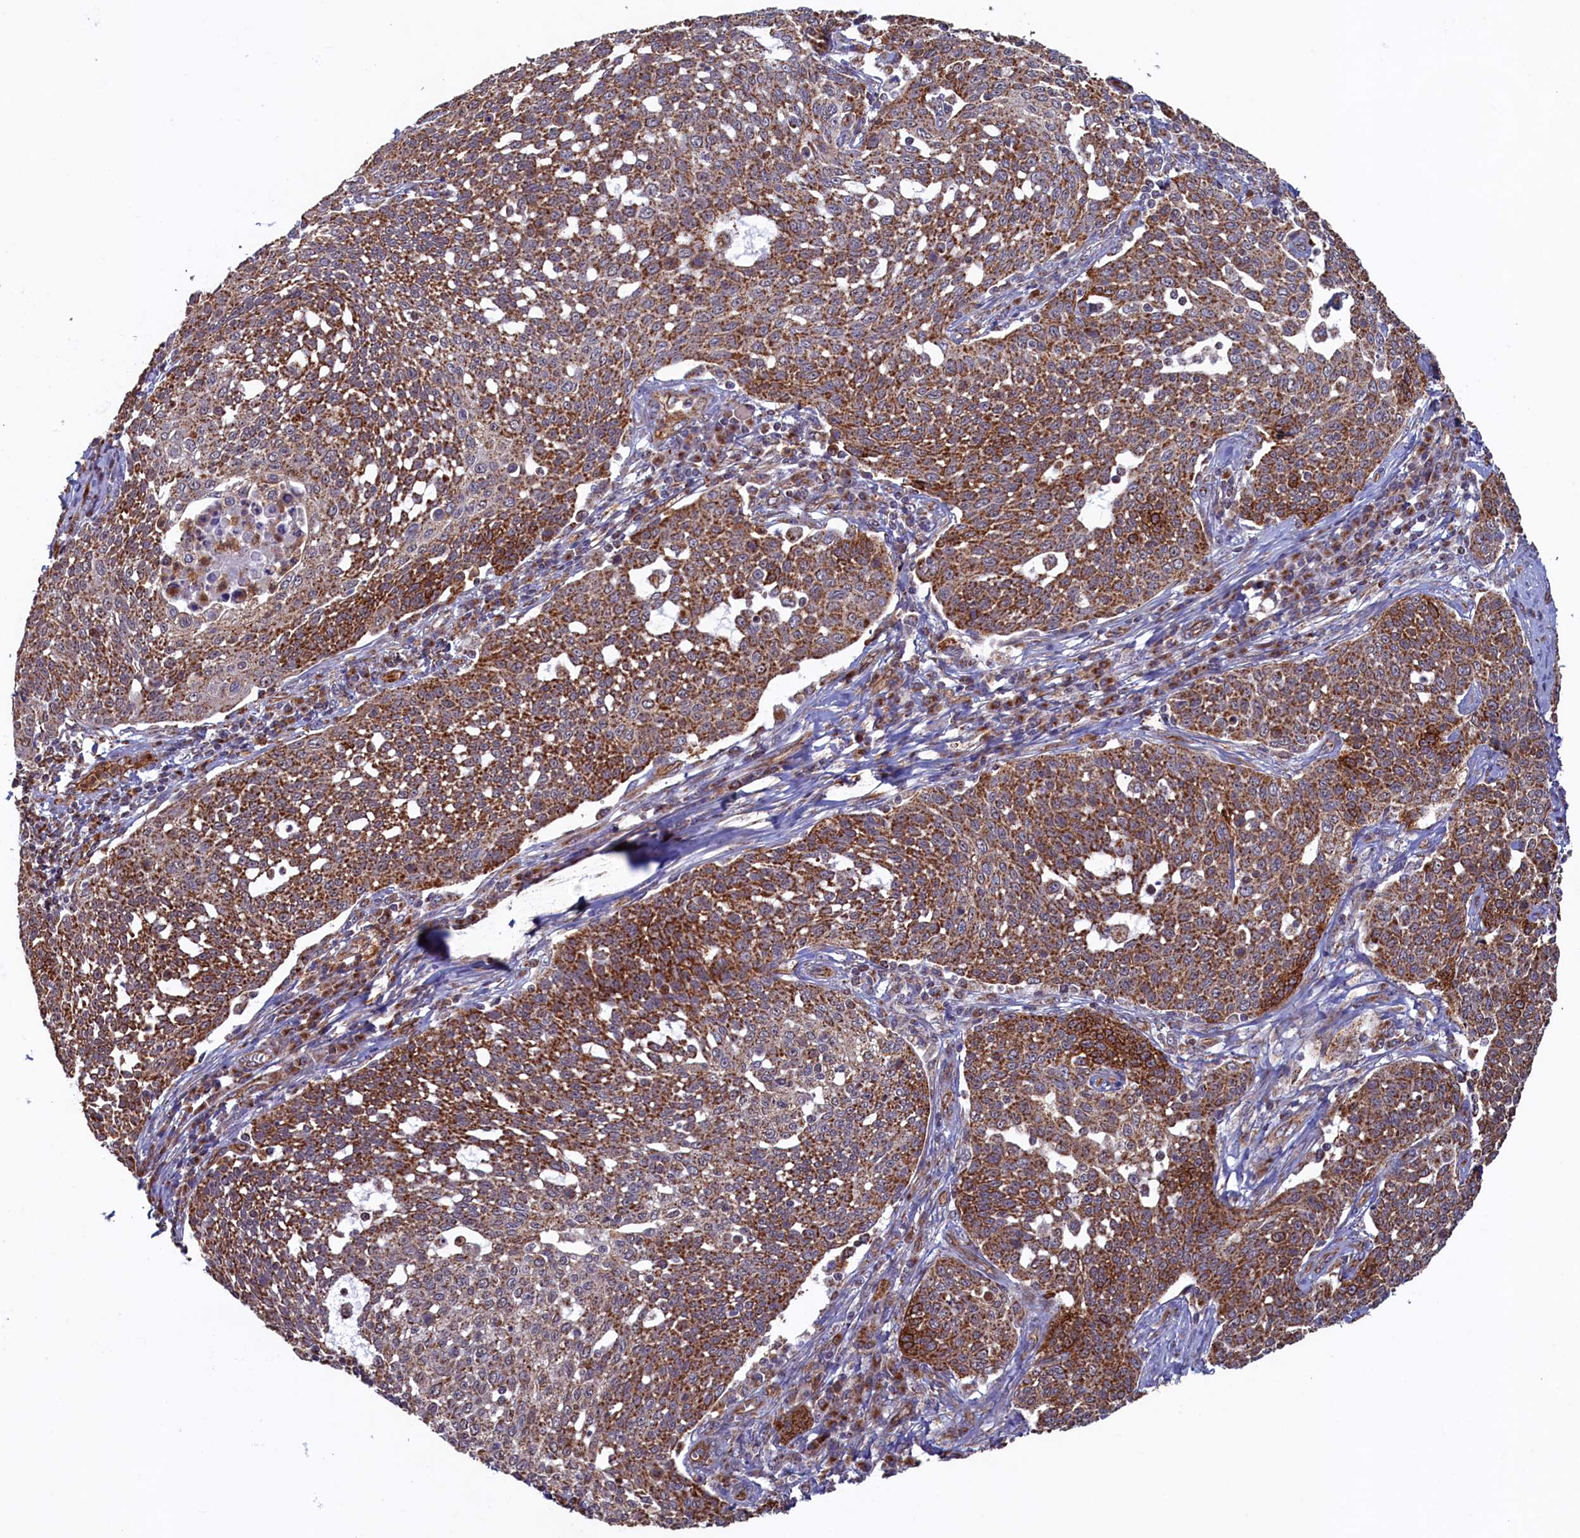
{"staining": {"intensity": "strong", "quantity": ">75%", "location": "cytoplasmic/membranous"}, "tissue": "cervical cancer", "cell_type": "Tumor cells", "image_type": "cancer", "snomed": [{"axis": "morphology", "description": "Squamous cell carcinoma, NOS"}, {"axis": "topography", "description": "Cervix"}], "caption": "The image reveals a brown stain indicating the presence of a protein in the cytoplasmic/membranous of tumor cells in squamous cell carcinoma (cervical).", "gene": "UBE3B", "patient": {"sex": "female", "age": 34}}